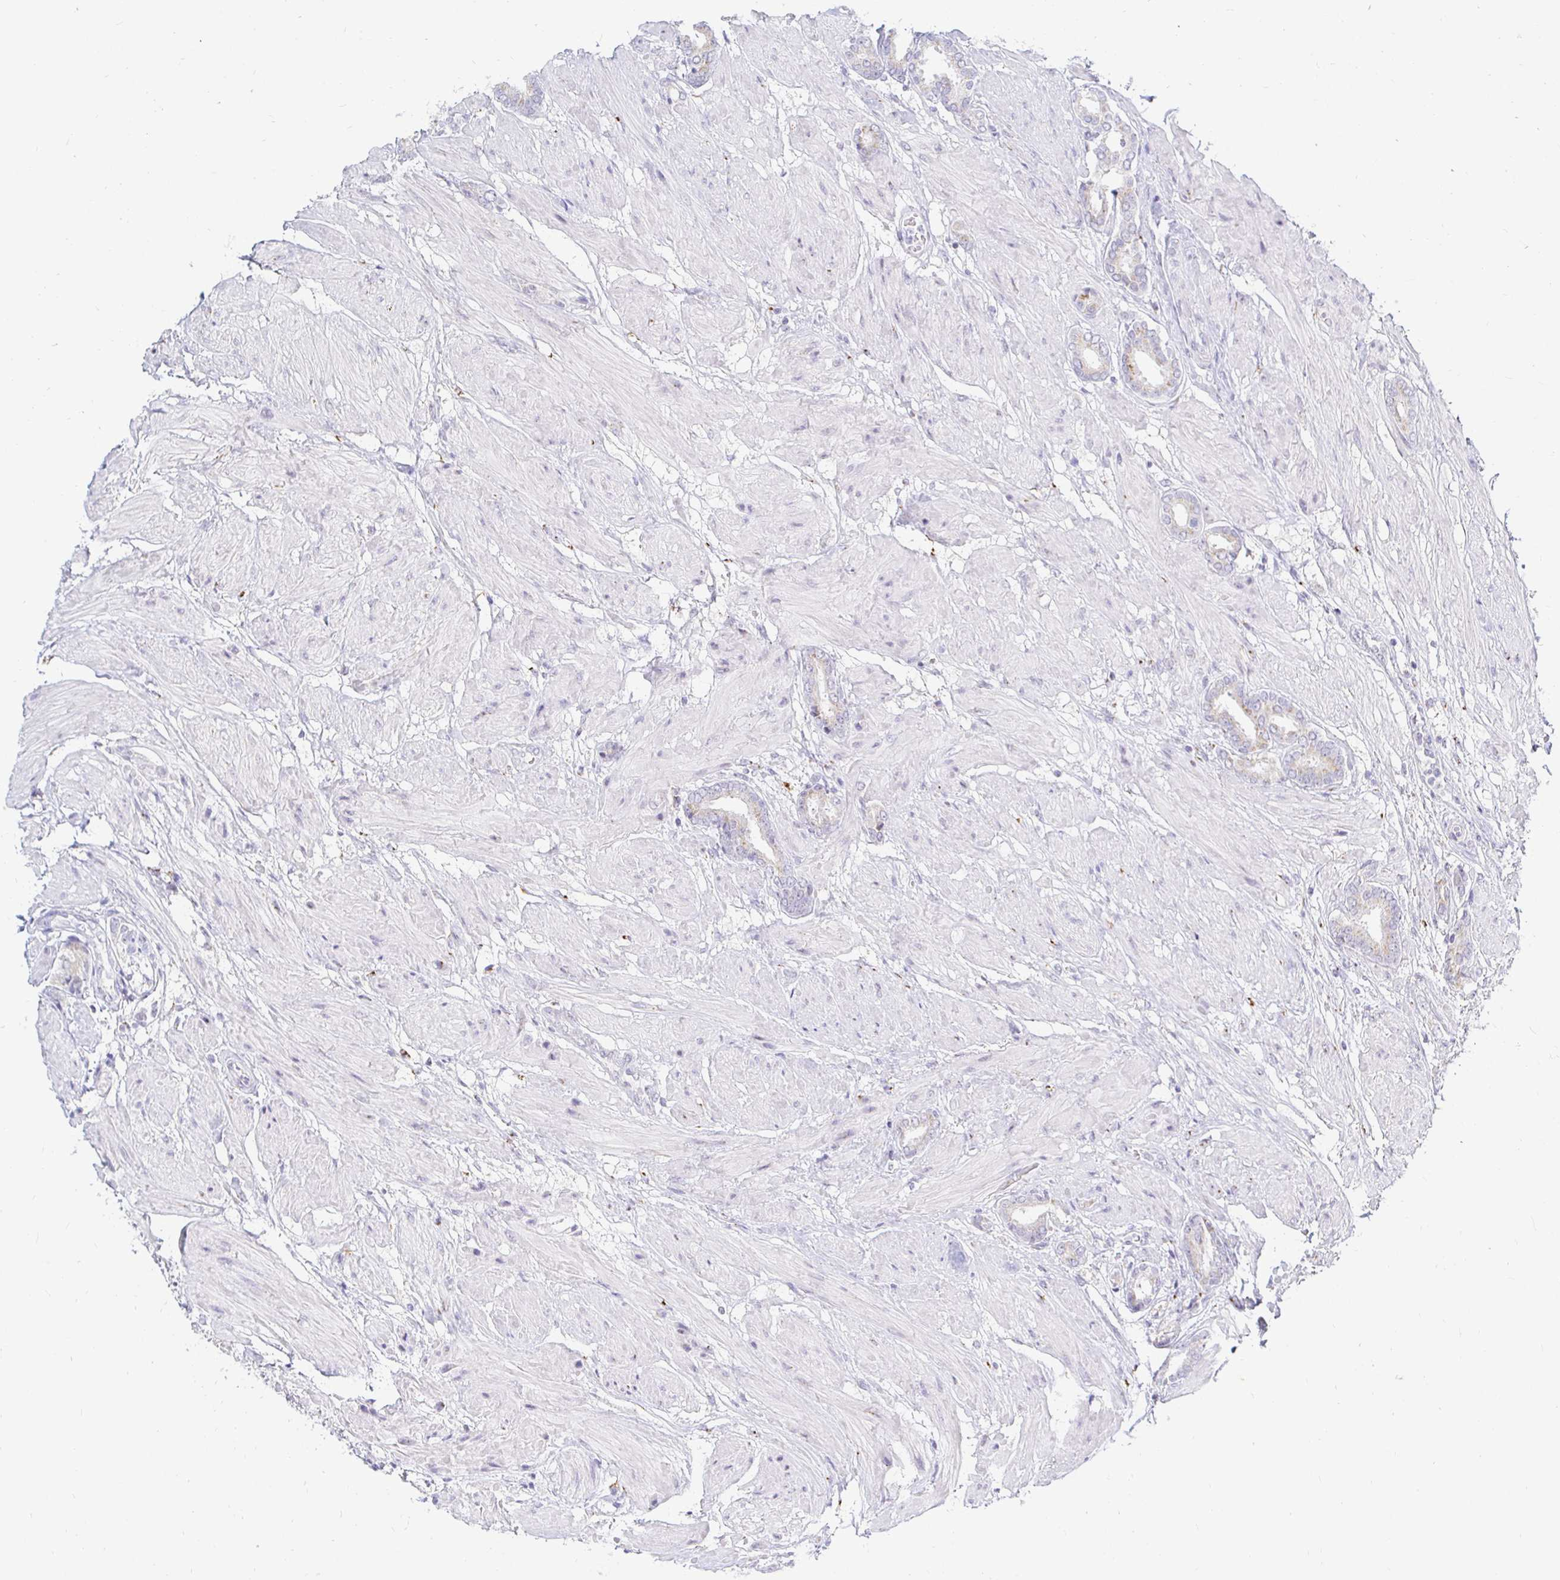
{"staining": {"intensity": "negative", "quantity": "none", "location": "none"}, "tissue": "prostate cancer", "cell_type": "Tumor cells", "image_type": "cancer", "snomed": [{"axis": "morphology", "description": "Adenocarcinoma, High grade"}, {"axis": "topography", "description": "Prostate"}], "caption": "Tumor cells are negative for brown protein staining in high-grade adenocarcinoma (prostate).", "gene": "OR51D1", "patient": {"sex": "male", "age": 56}}